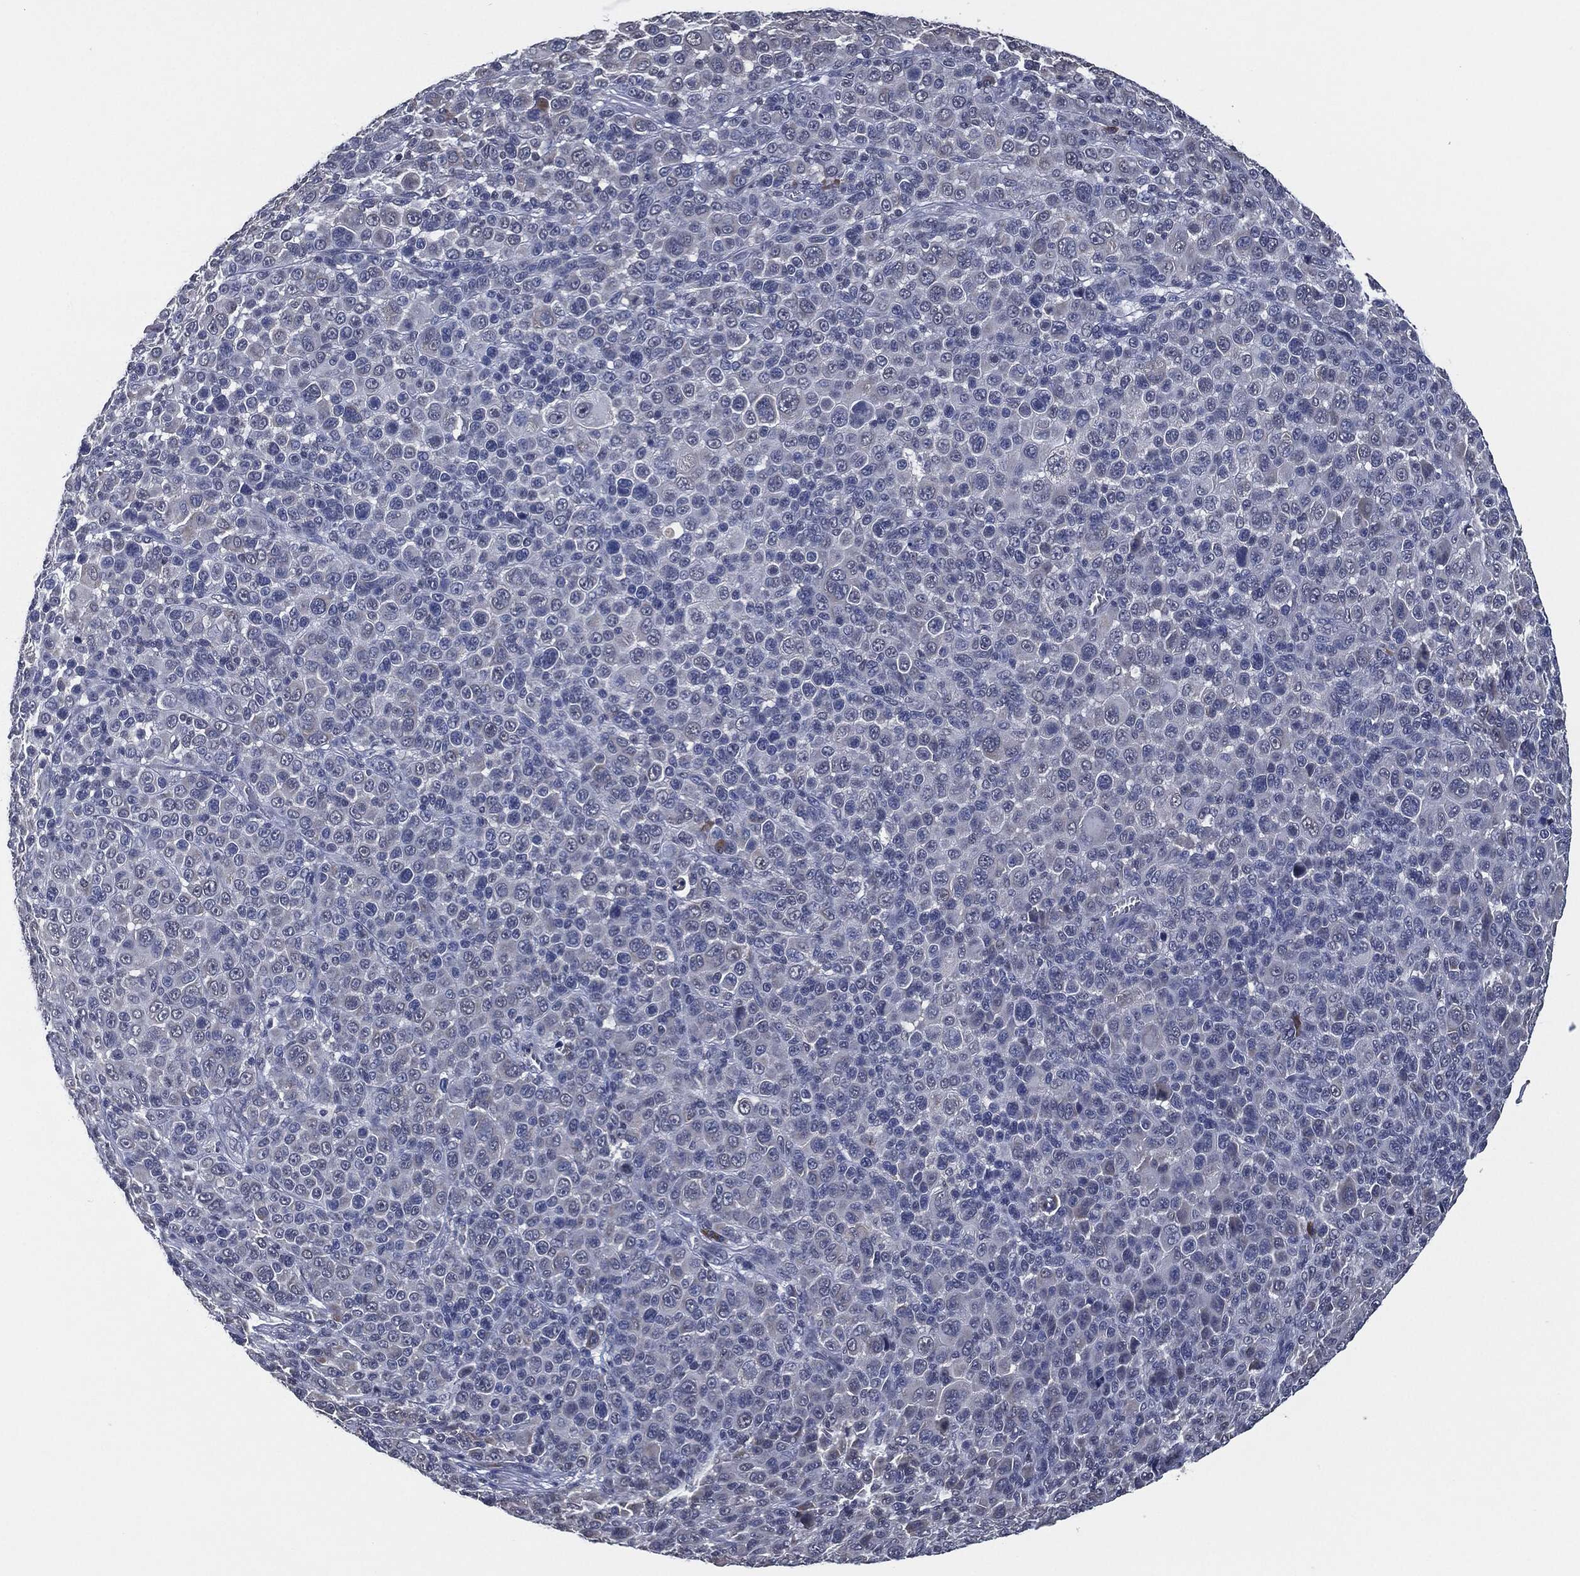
{"staining": {"intensity": "negative", "quantity": "none", "location": "none"}, "tissue": "melanoma", "cell_type": "Tumor cells", "image_type": "cancer", "snomed": [{"axis": "morphology", "description": "Malignant melanoma, NOS"}, {"axis": "topography", "description": "Skin"}], "caption": "An immunohistochemistry histopathology image of melanoma is shown. There is no staining in tumor cells of melanoma.", "gene": "IL2RG", "patient": {"sex": "female", "age": 57}}